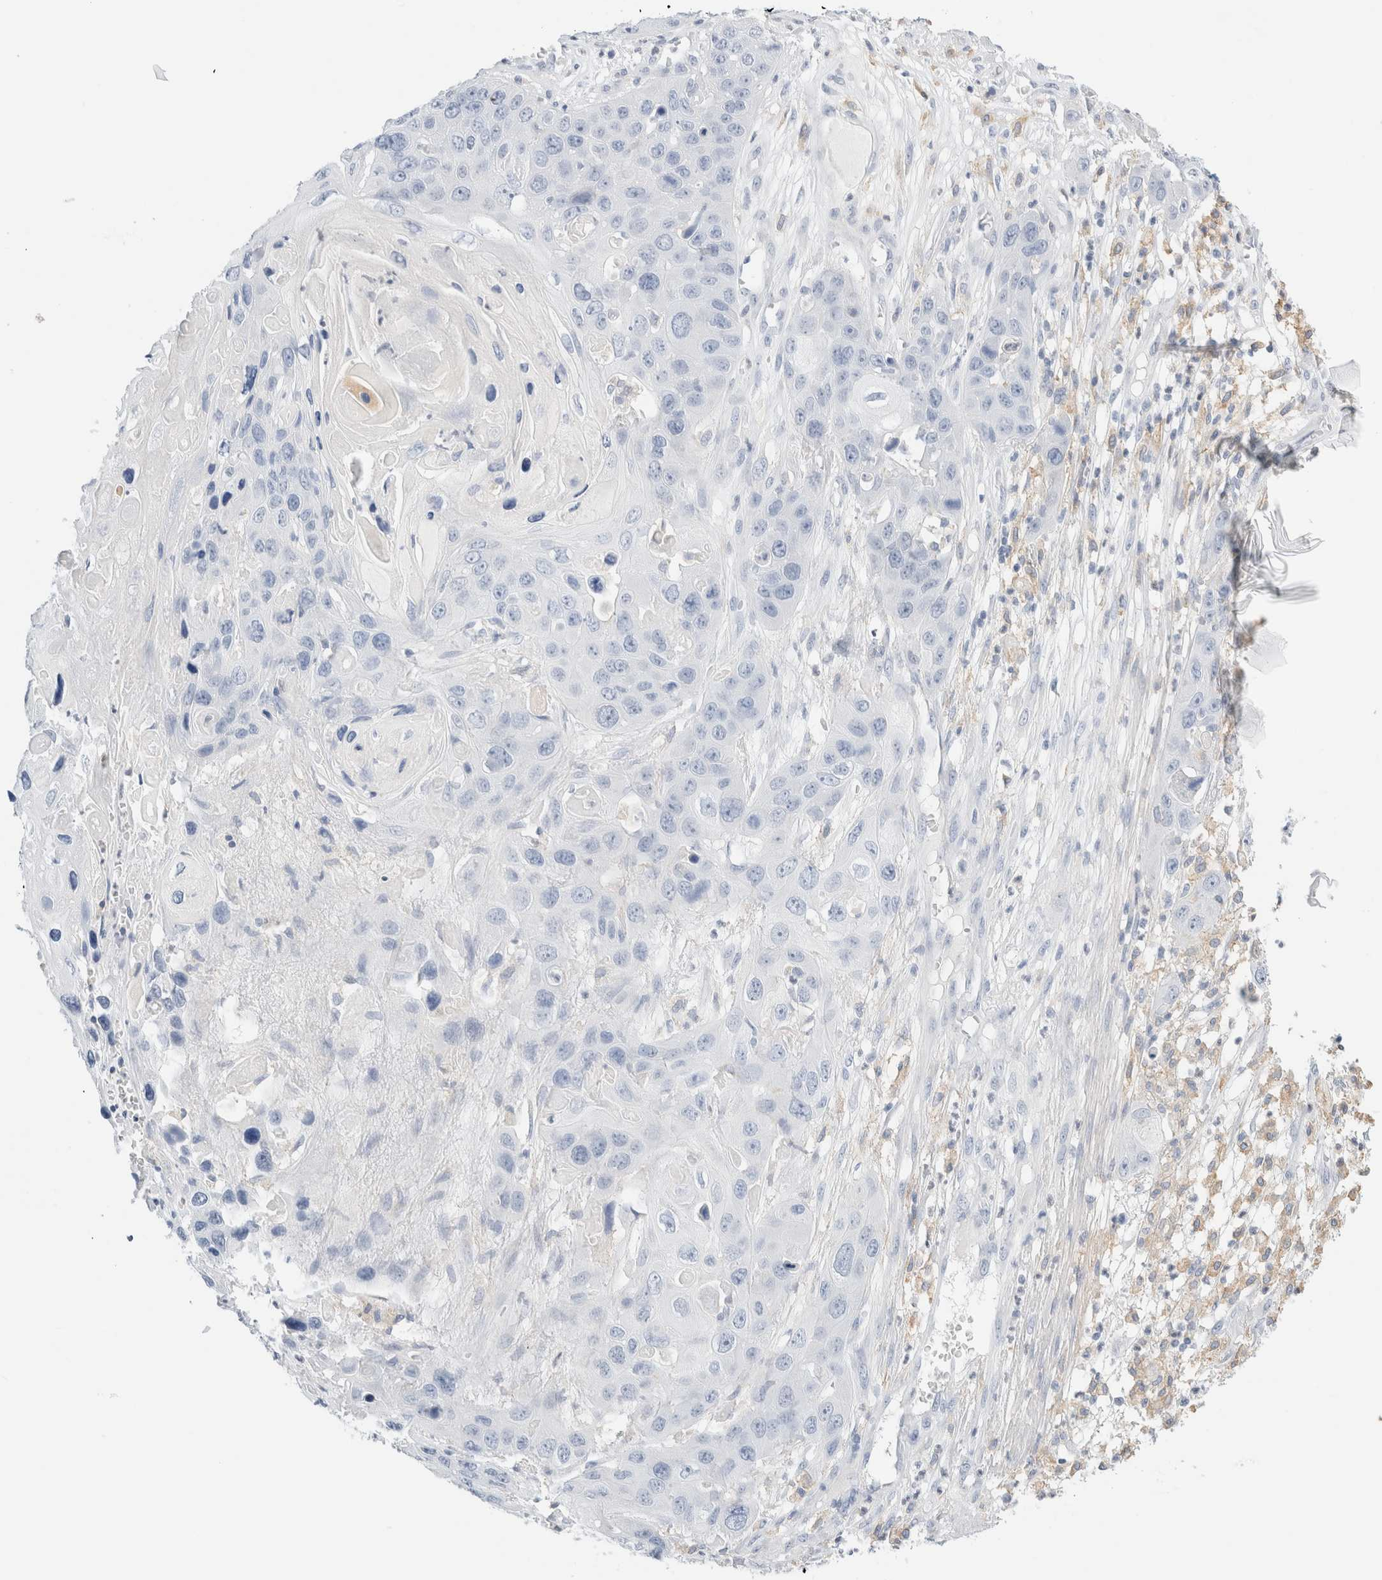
{"staining": {"intensity": "negative", "quantity": "none", "location": "none"}, "tissue": "skin cancer", "cell_type": "Tumor cells", "image_type": "cancer", "snomed": [{"axis": "morphology", "description": "Squamous cell carcinoma, NOS"}, {"axis": "topography", "description": "Skin"}], "caption": "Tumor cells are negative for brown protein staining in skin cancer.", "gene": "ADAM30", "patient": {"sex": "male", "age": 55}}